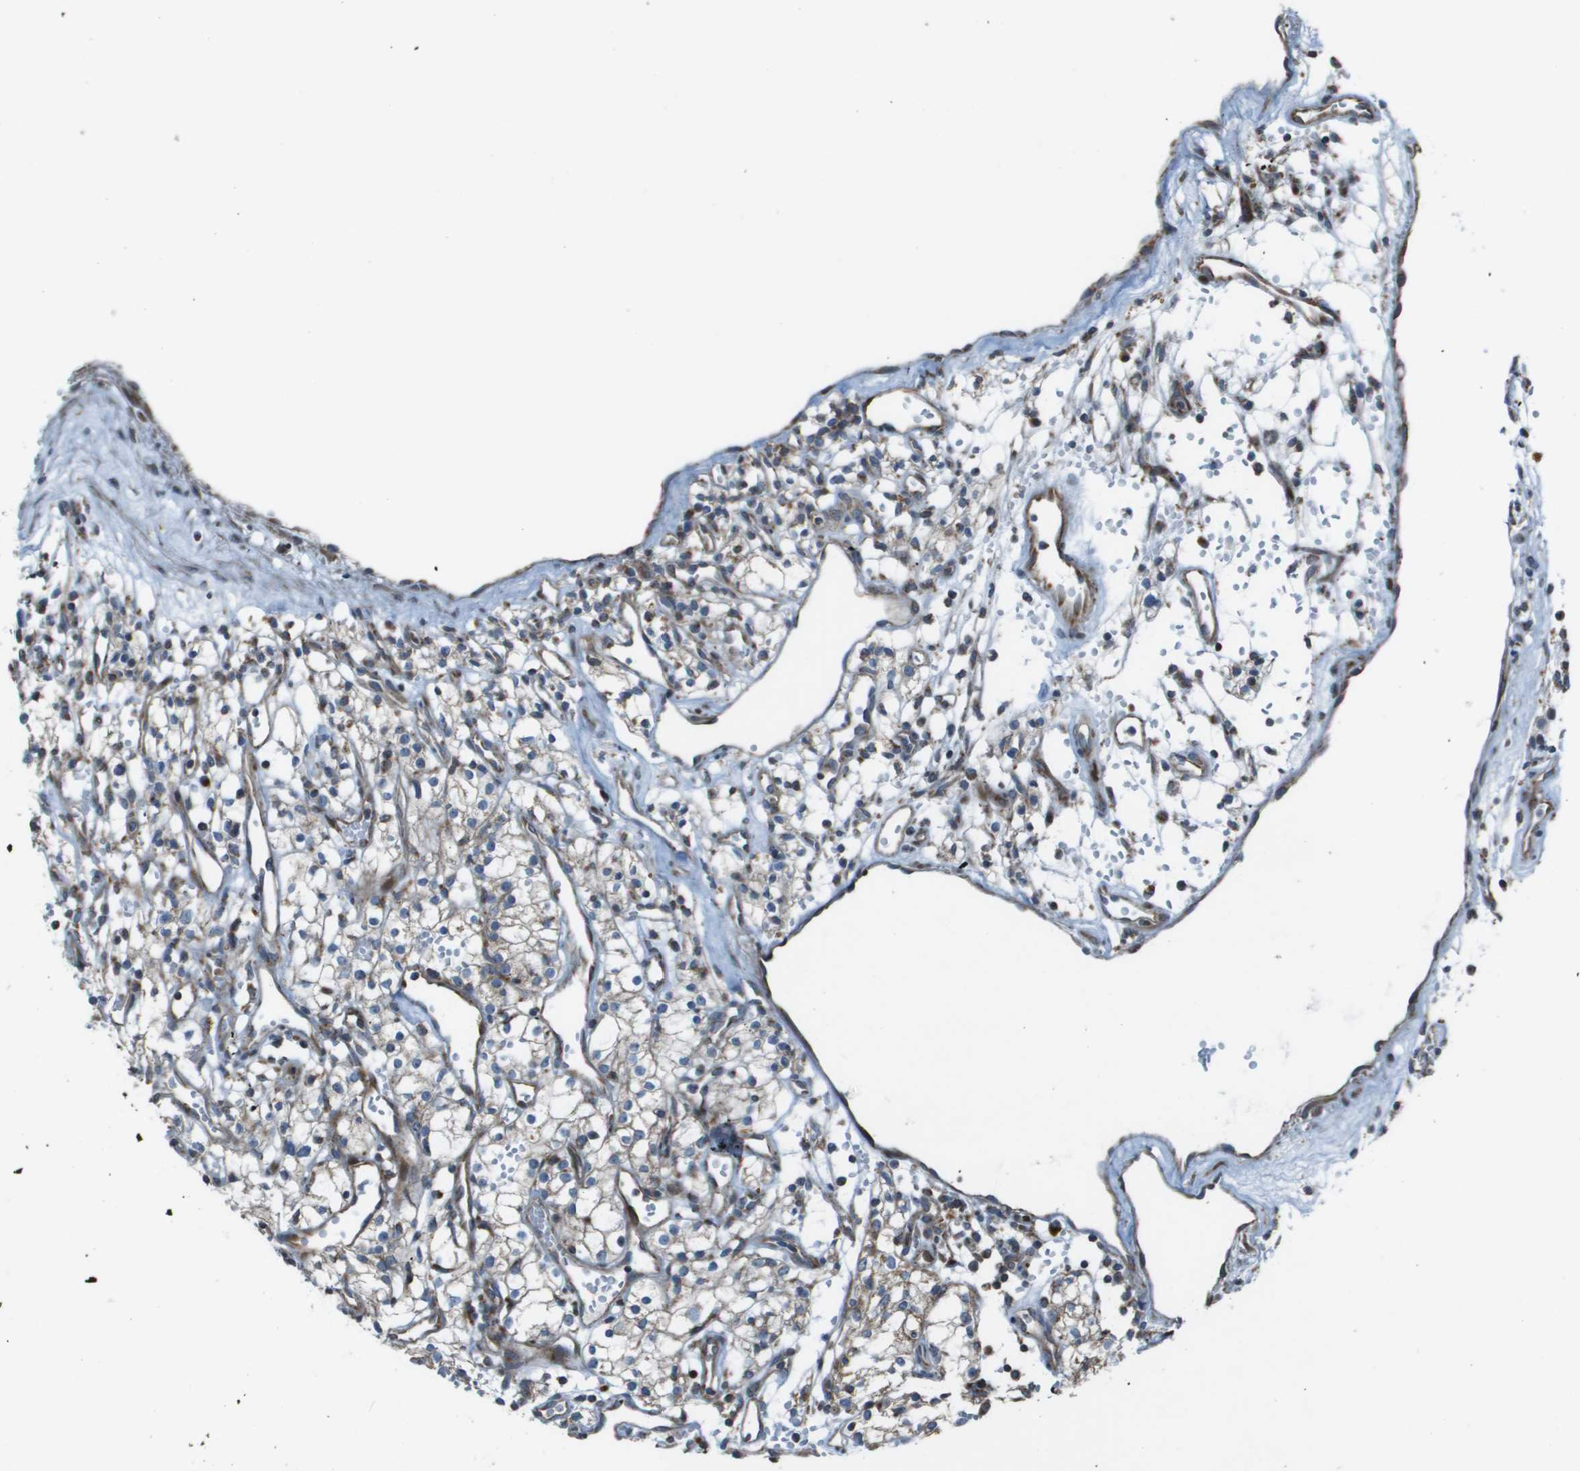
{"staining": {"intensity": "weak", "quantity": "<25%", "location": "cytoplasmic/membranous"}, "tissue": "renal cancer", "cell_type": "Tumor cells", "image_type": "cancer", "snomed": [{"axis": "morphology", "description": "Adenocarcinoma, NOS"}, {"axis": "topography", "description": "Kidney"}], "caption": "A photomicrograph of human adenocarcinoma (renal) is negative for staining in tumor cells. (Brightfield microscopy of DAB (3,3'-diaminobenzidine) immunohistochemistry at high magnification).", "gene": "MGAT3", "patient": {"sex": "male", "age": 59}}